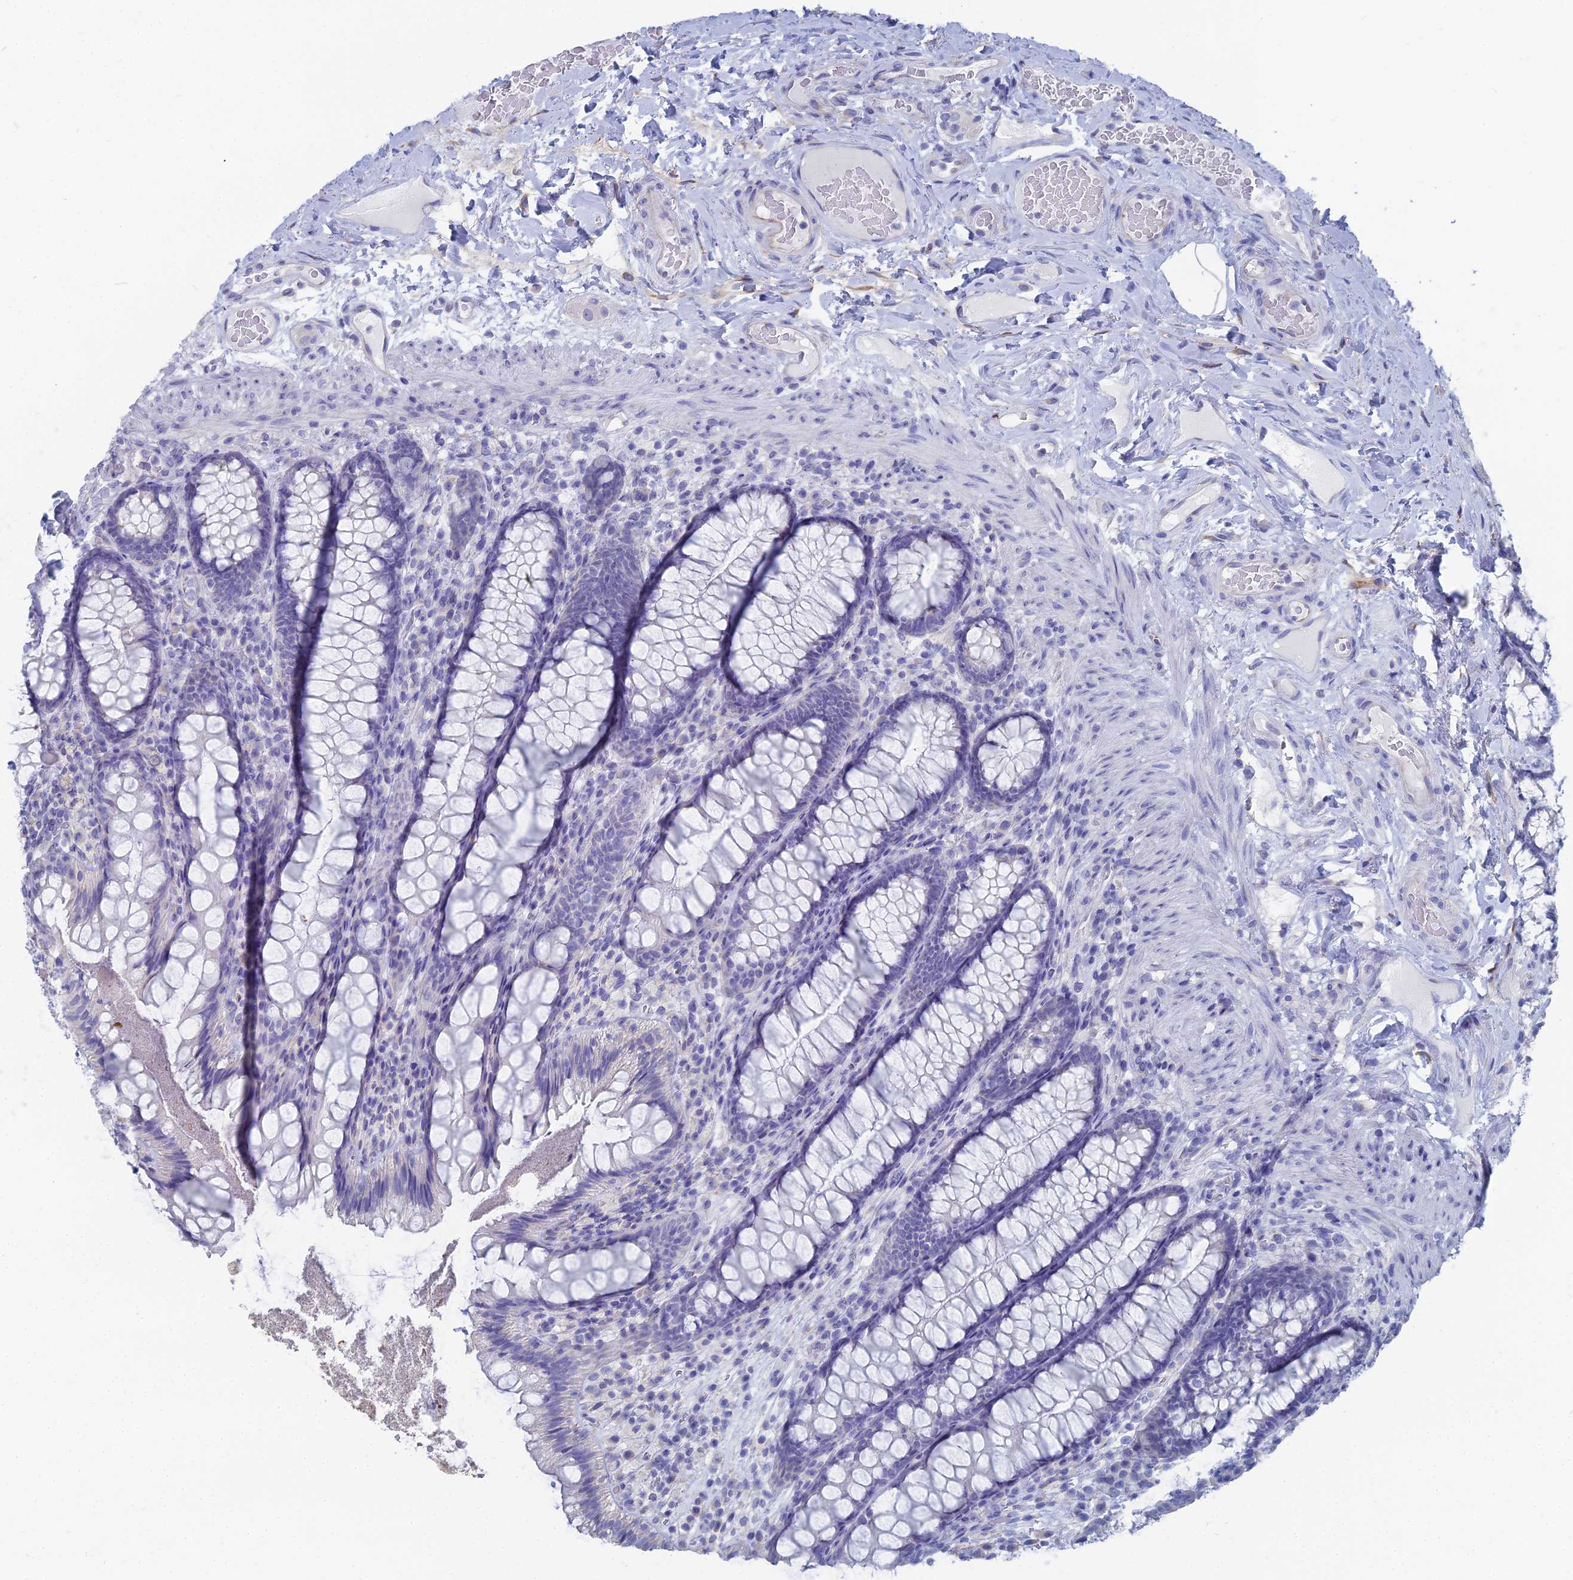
{"staining": {"intensity": "negative", "quantity": "none", "location": "none"}, "tissue": "rectum", "cell_type": "Glandular cells", "image_type": "normal", "snomed": [{"axis": "morphology", "description": "Normal tissue, NOS"}, {"axis": "topography", "description": "Rectum"}], "caption": "Immunohistochemical staining of unremarkable rectum exhibits no significant staining in glandular cells.", "gene": "TNNT3", "patient": {"sex": "male", "age": 83}}